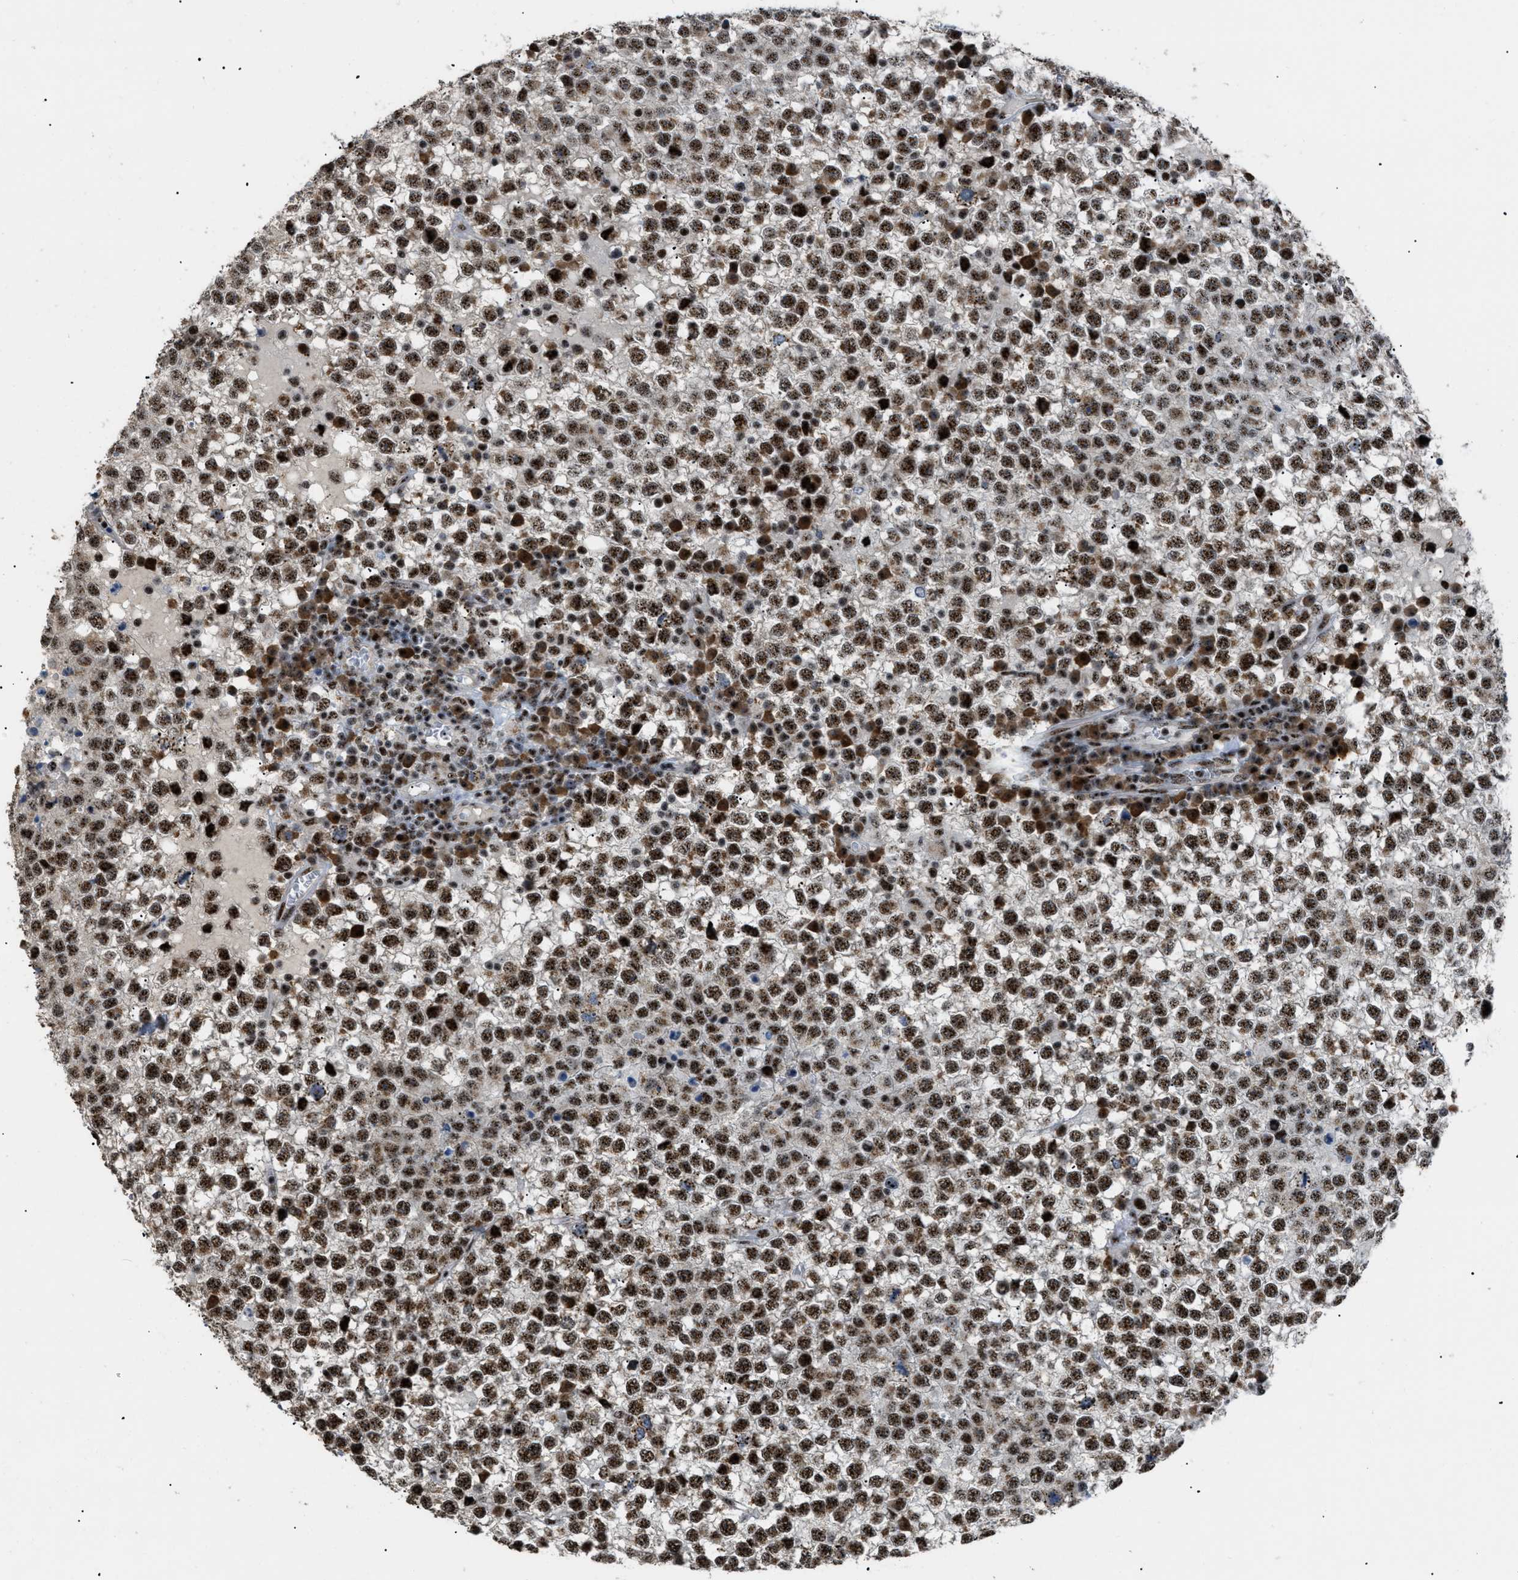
{"staining": {"intensity": "strong", "quantity": ">75%", "location": "nuclear"}, "tissue": "testis cancer", "cell_type": "Tumor cells", "image_type": "cancer", "snomed": [{"axis": "morphology", "description": "Seminoma, NOS"}, {"axis": "topography", "description": "Testis"}], "caption": "This image demonstrates immunohistochemistry (IHC) staining of human testis seminoma, with high strong nuclear staining in approximately >75% of tumor cells.", "gene": "CDR2", "patient": {"sex": "male", "age": 65}}